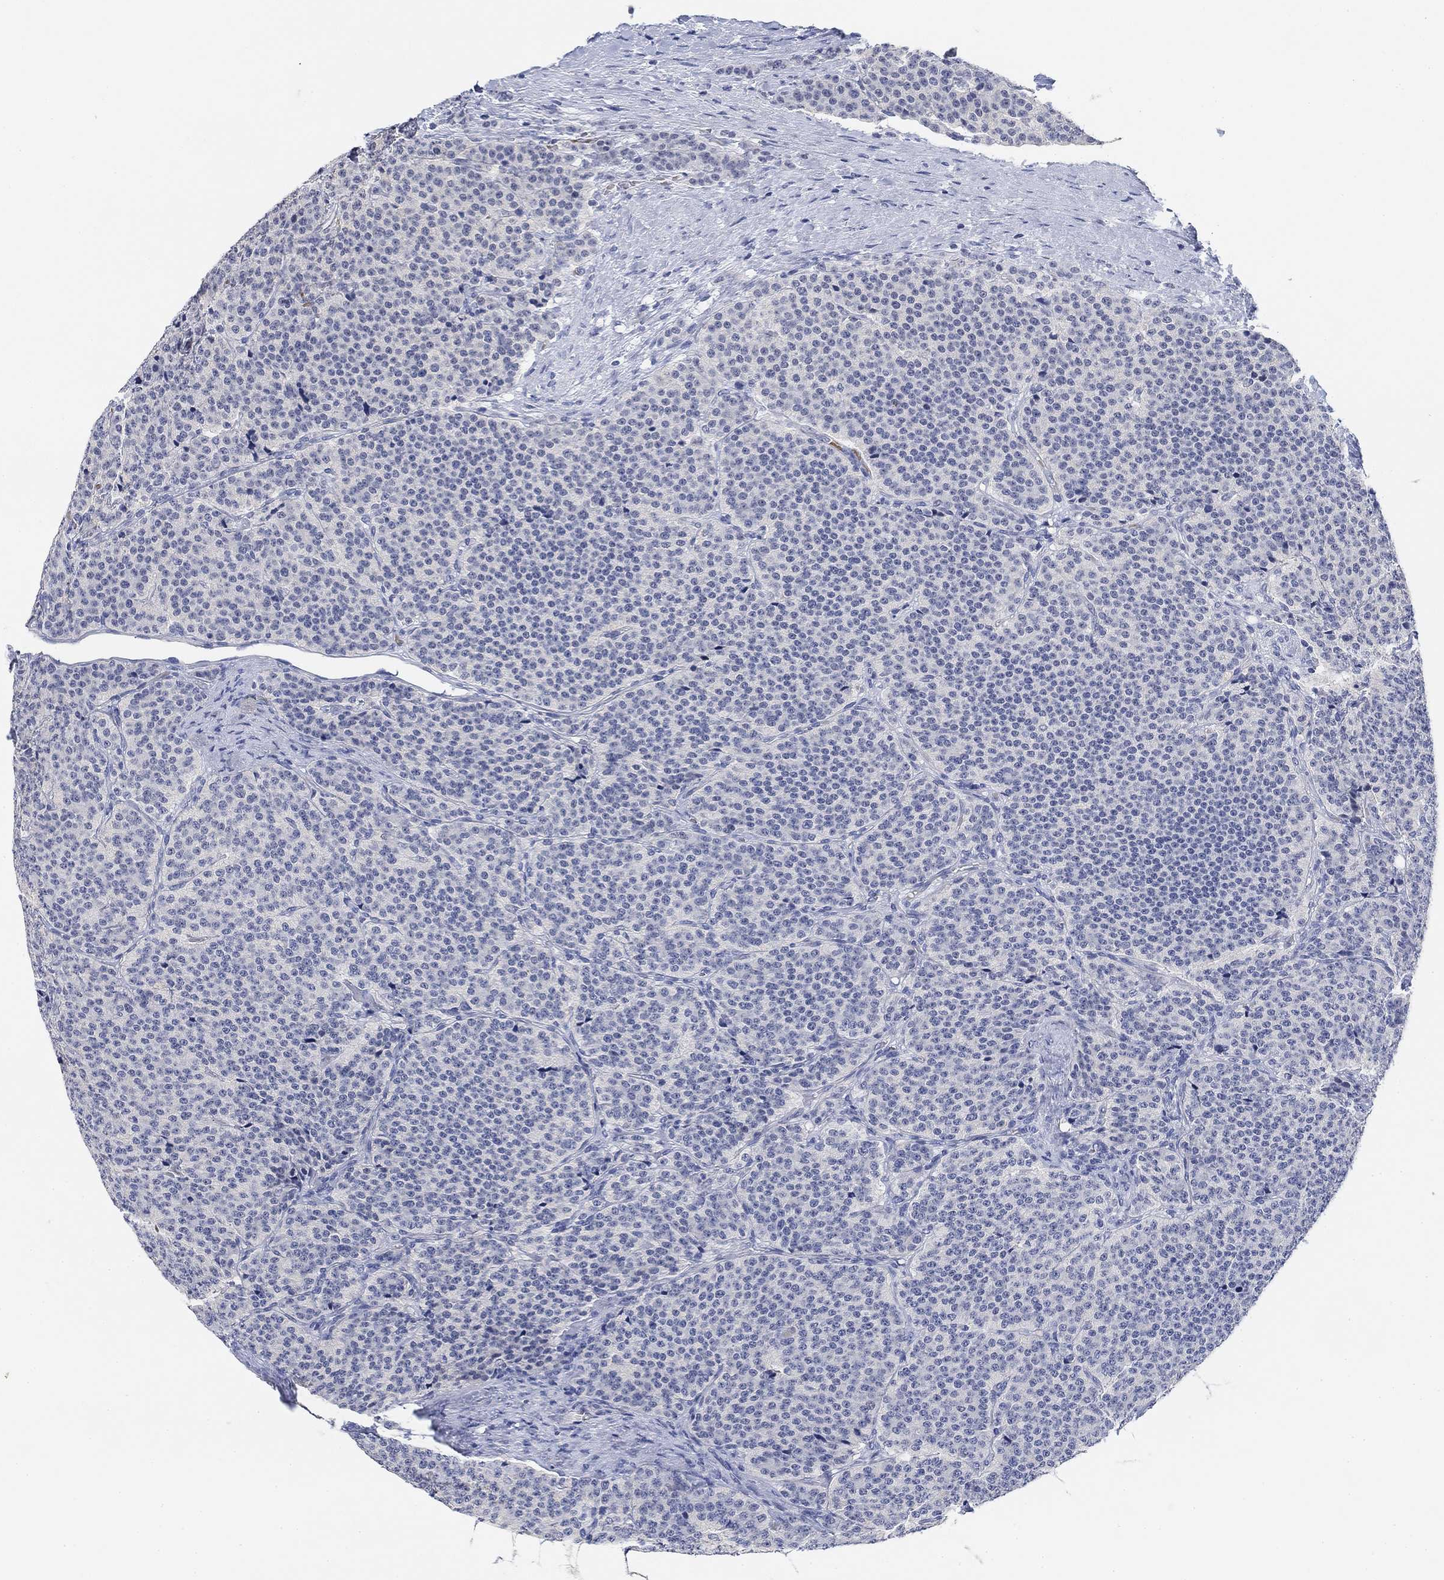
{"staining": {"intensity": "negative", "quantity": "none", "location": "none"}, "tissue": "carcinoid", "cell_type": "Tumor cells", "image_type": "cancer", "snomed": [{"axis": "morphology", "description": "Carcinoid, malignant, NOS"}, {"axis": "topography", "description": "Small intestine"}], "caption": "Carcinoid was stained to show a protein in brown. There is no significant expression in tumor cells.", "gene": "PAX6", "patient": {"sex": "female", "age": 58}}